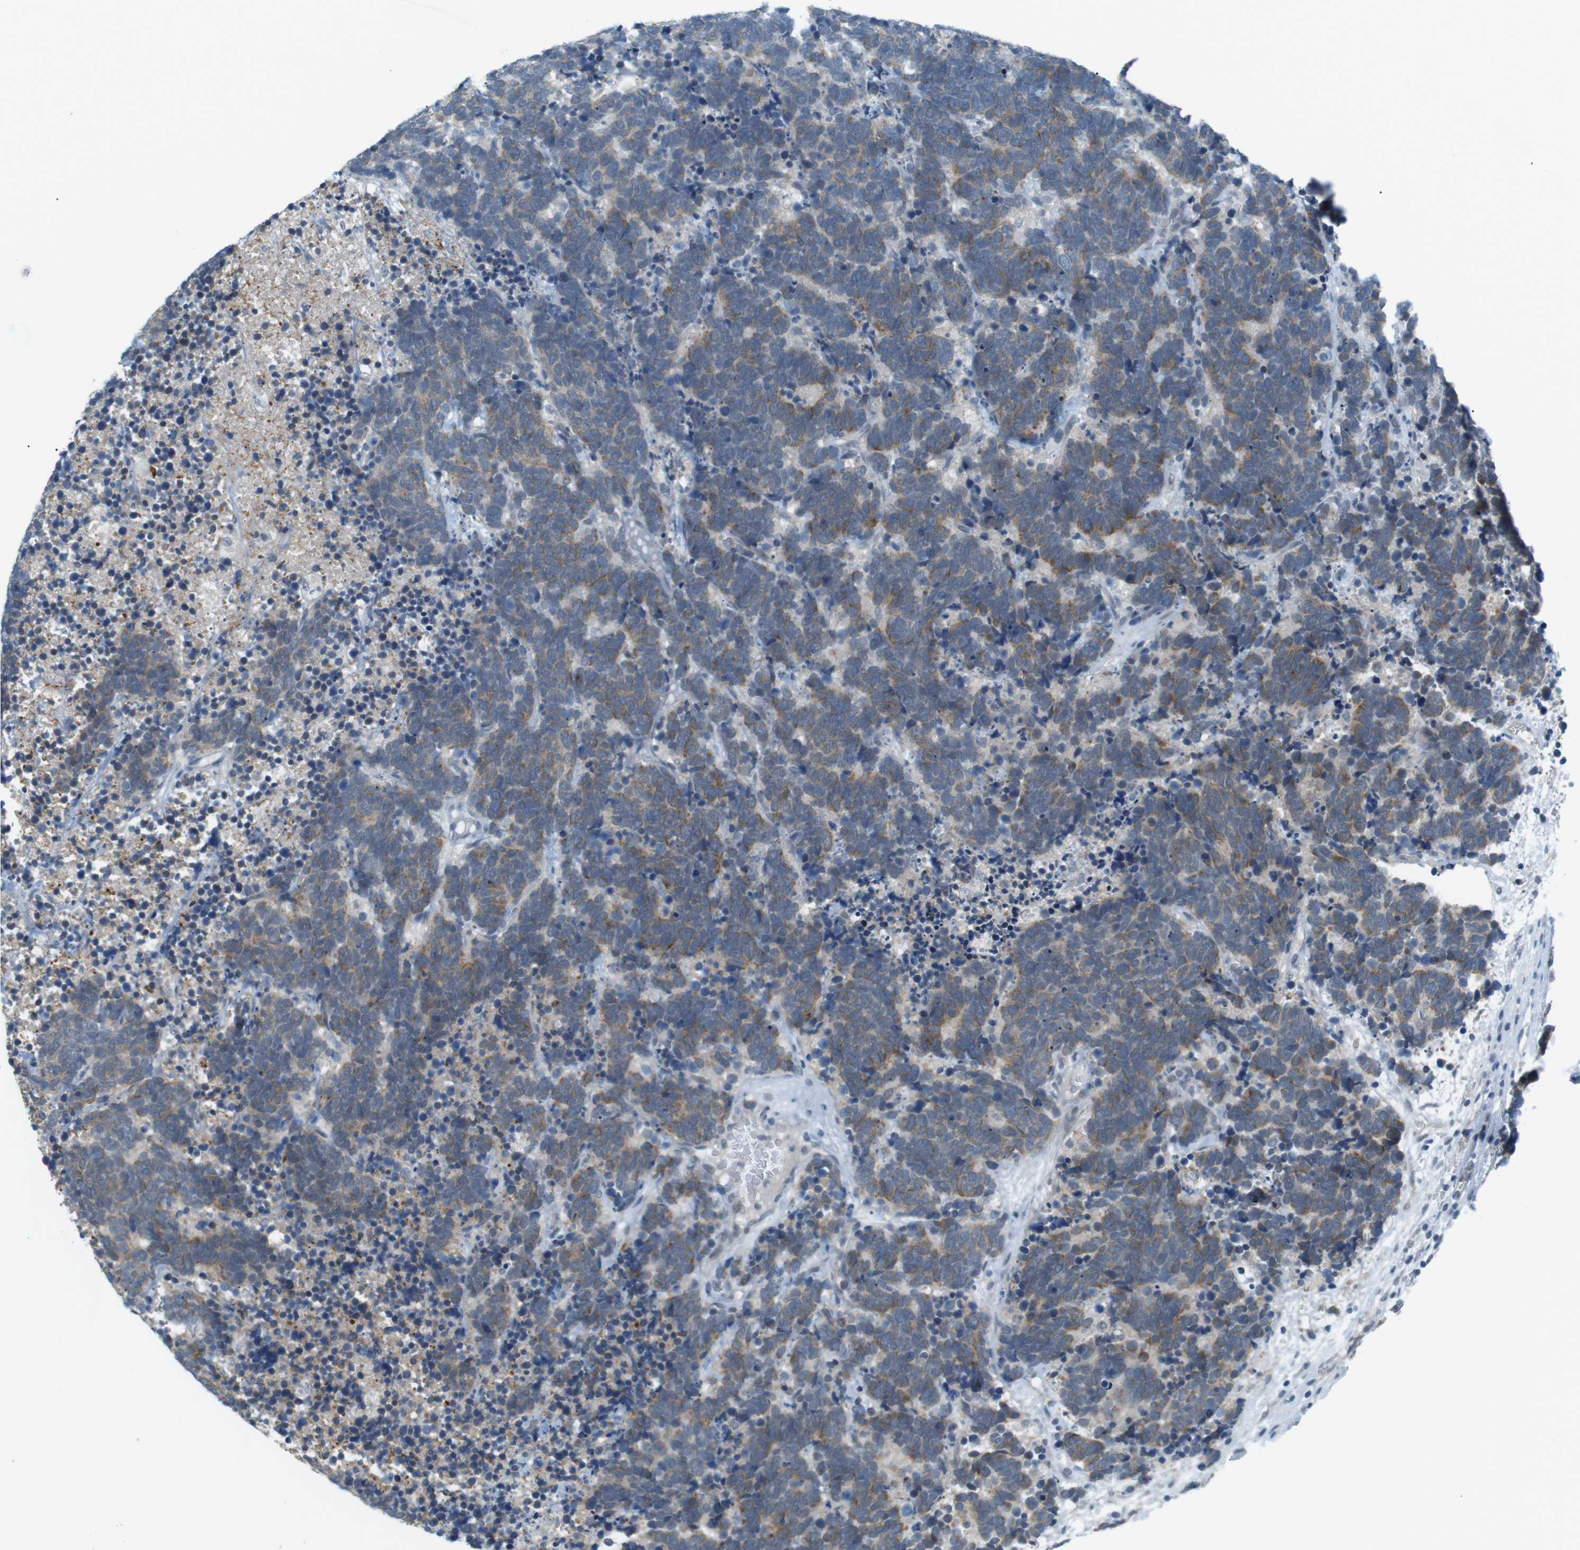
{"staining": {"intensity": "weak", "quantity": "<25%", "location": "cytoplasmic/membranous"}, "tissue": "carcinoid", "cell_type": "Tumor cells", "image_type": "cancer", "snomed": [{"axis": "morphology", "description": "Carcinoma, NOS"}, {"axis": "morphology", "description": "Carcinoid, malignant, NOS"}, {"axis": "topography", "description": "Urinary bladder"}], "caption": "A histopathology image of carcinoid stained for a protein displays no brown staining in tumor cells.", "gene": "RTN3", "patient": {"sex": "male", "age": 57}}